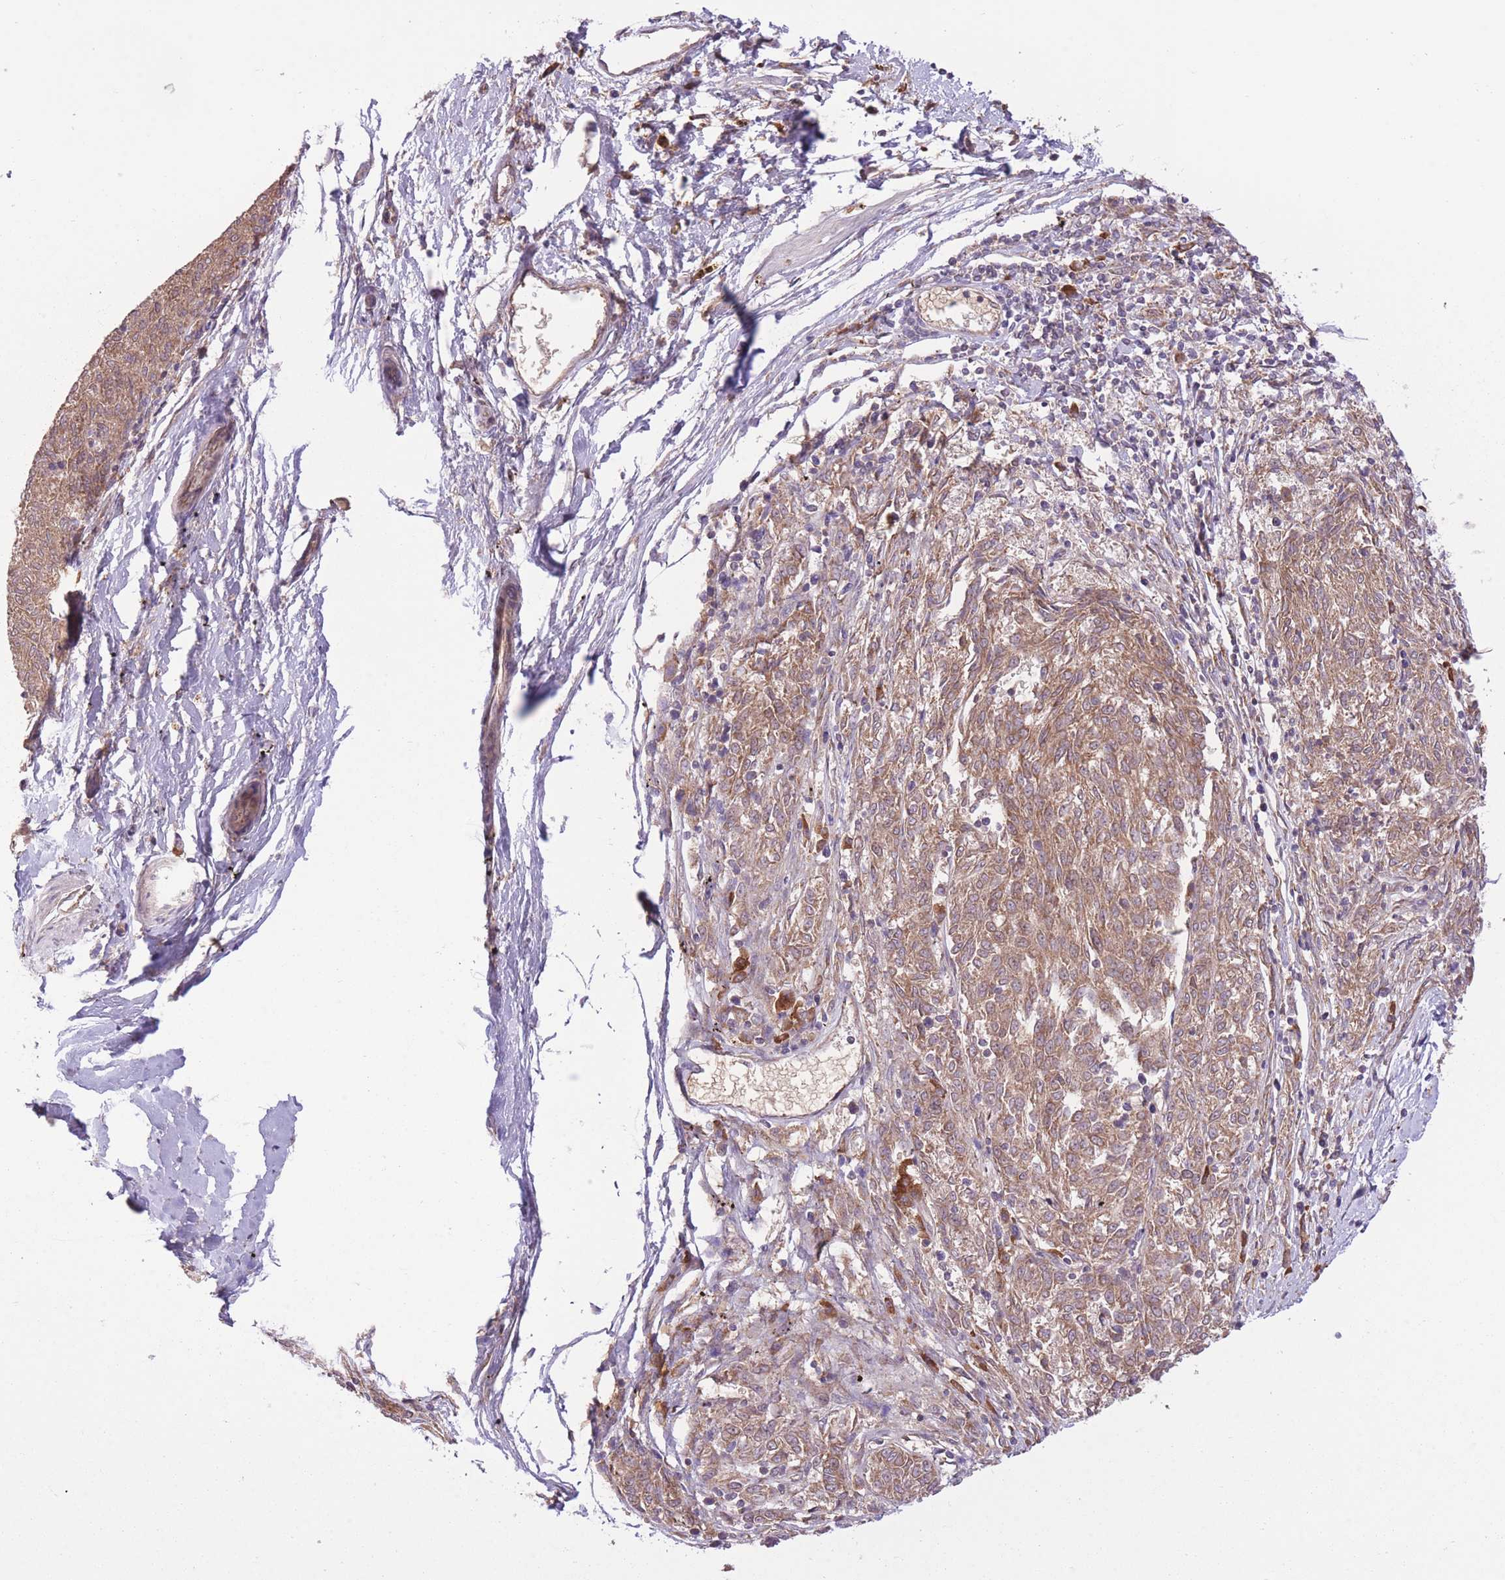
{"staining": {"intensity": "moderate", "quantity": ">75%", "location": "cytoplasmic/membranous"}, "tissue": "melanoma", "cell_type": "Tumor cells", "image_type": "cancer", "snomed": [{"axis": "morphology", "description": "Malignant melanoma, NOS"}, {"axis": "topography", "description": "Skin"}], "caption": "Immunohistochemical staining of melanoma exhibits medium levels of moderate cytoplasmic/membranous protein positivity in about >75% of tumor cells. The staining was performed using DAB (3,3'-diaminobenzidine), with brown indicating positive protein expression. Nuclei are stained blue with hematoxylin.", "gene": "POLR3F", "patient": {"sex": "female", "age": 72}}